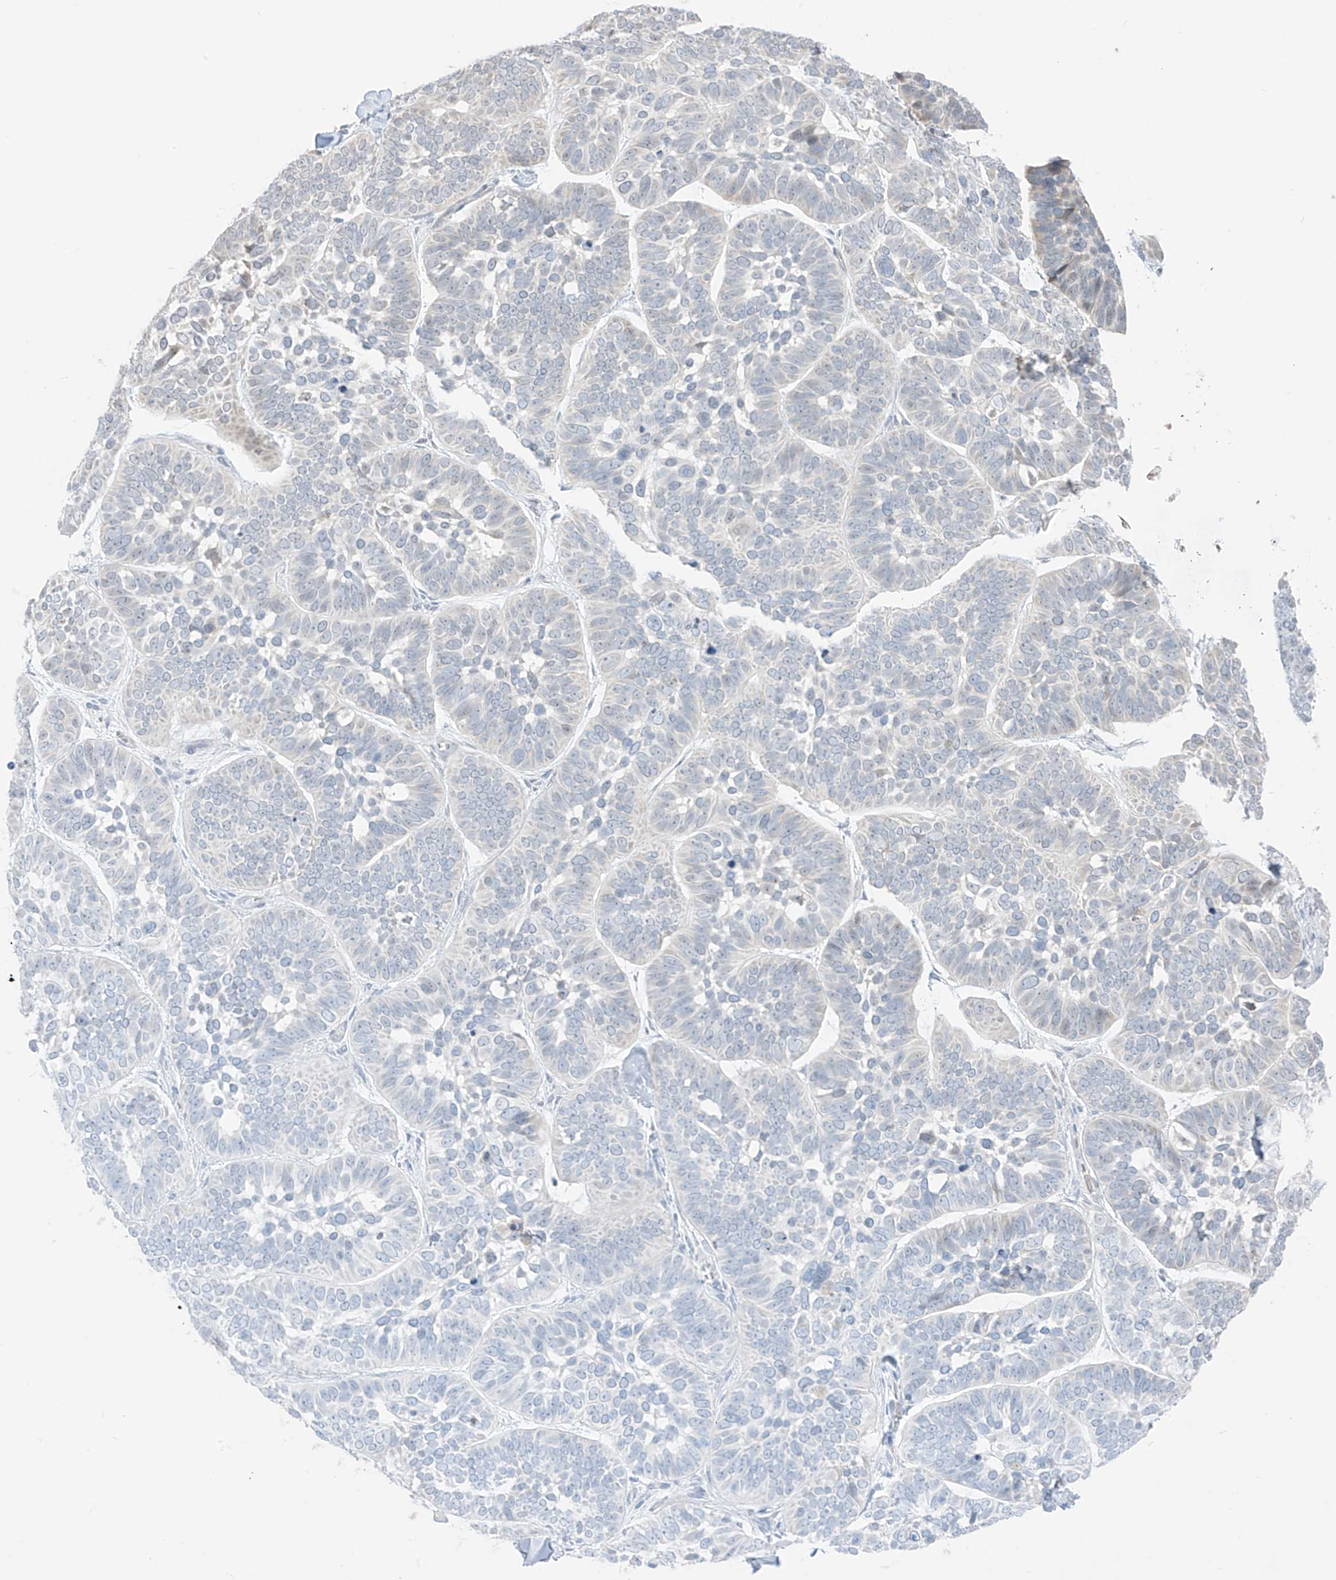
{"staining": {"intensity": "negative", "quantity": "none", "location": "none"}, "tissue": "skin cancer", "cell_type": "Tumor cells", "image_type": "cancer", "snomed": [{"axis": "morphology", "description": "Basal cell carcinoma"}, {"axis": "topography", "description": "Skin"}], "caption": "A histopathology image of basal cell carcinoma (skin) stained for a protein reveals no brown staining in tumor cells. The staining is performed using DAB brown chromogen with nuclei counter-stained in using hematoxylin.", "gene": "ASPRV1", "patient": {"sex": "male", "age": 62}}